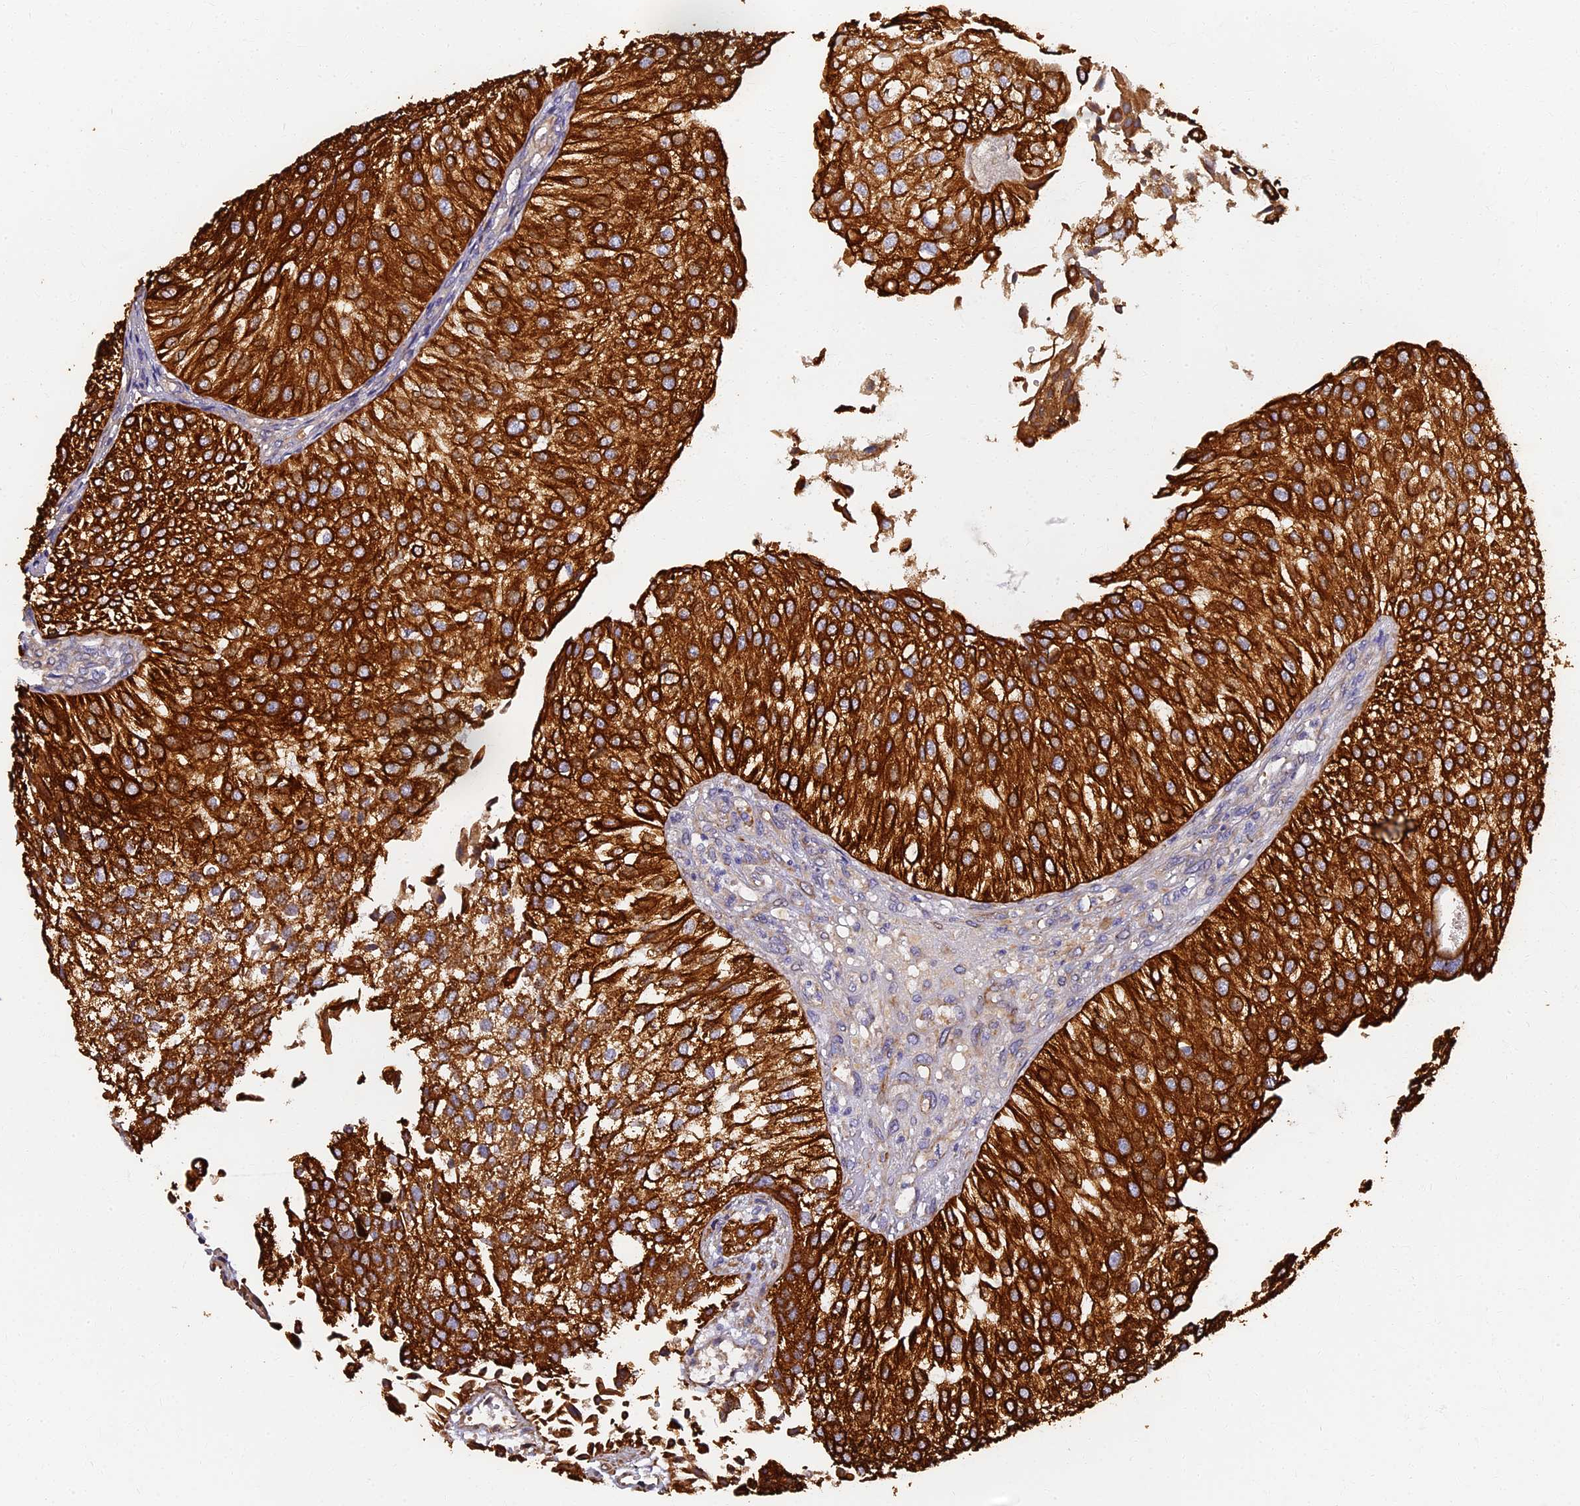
{"staining": {"intensity": "strong", "quantity": ">75%", "location": "cytoplasmic/membranous"}, "tissue": "urothelial cancer", "cell_type": "Tumor cells", "image_type": "cancer", "snomed": [{"axis": "morphology", "description": "Urothelial carcinoma, Low grade"}, {"axis": "topography", "description": "Urinary bladder"}], "caption": "Strong cytoplasmic/membranous protein positivity is present in about >75% of tumor cells in urothelial carcinoma (low-grade).", "gene": "LRRC57", "patient": {"sex": "female", "age": 89}}